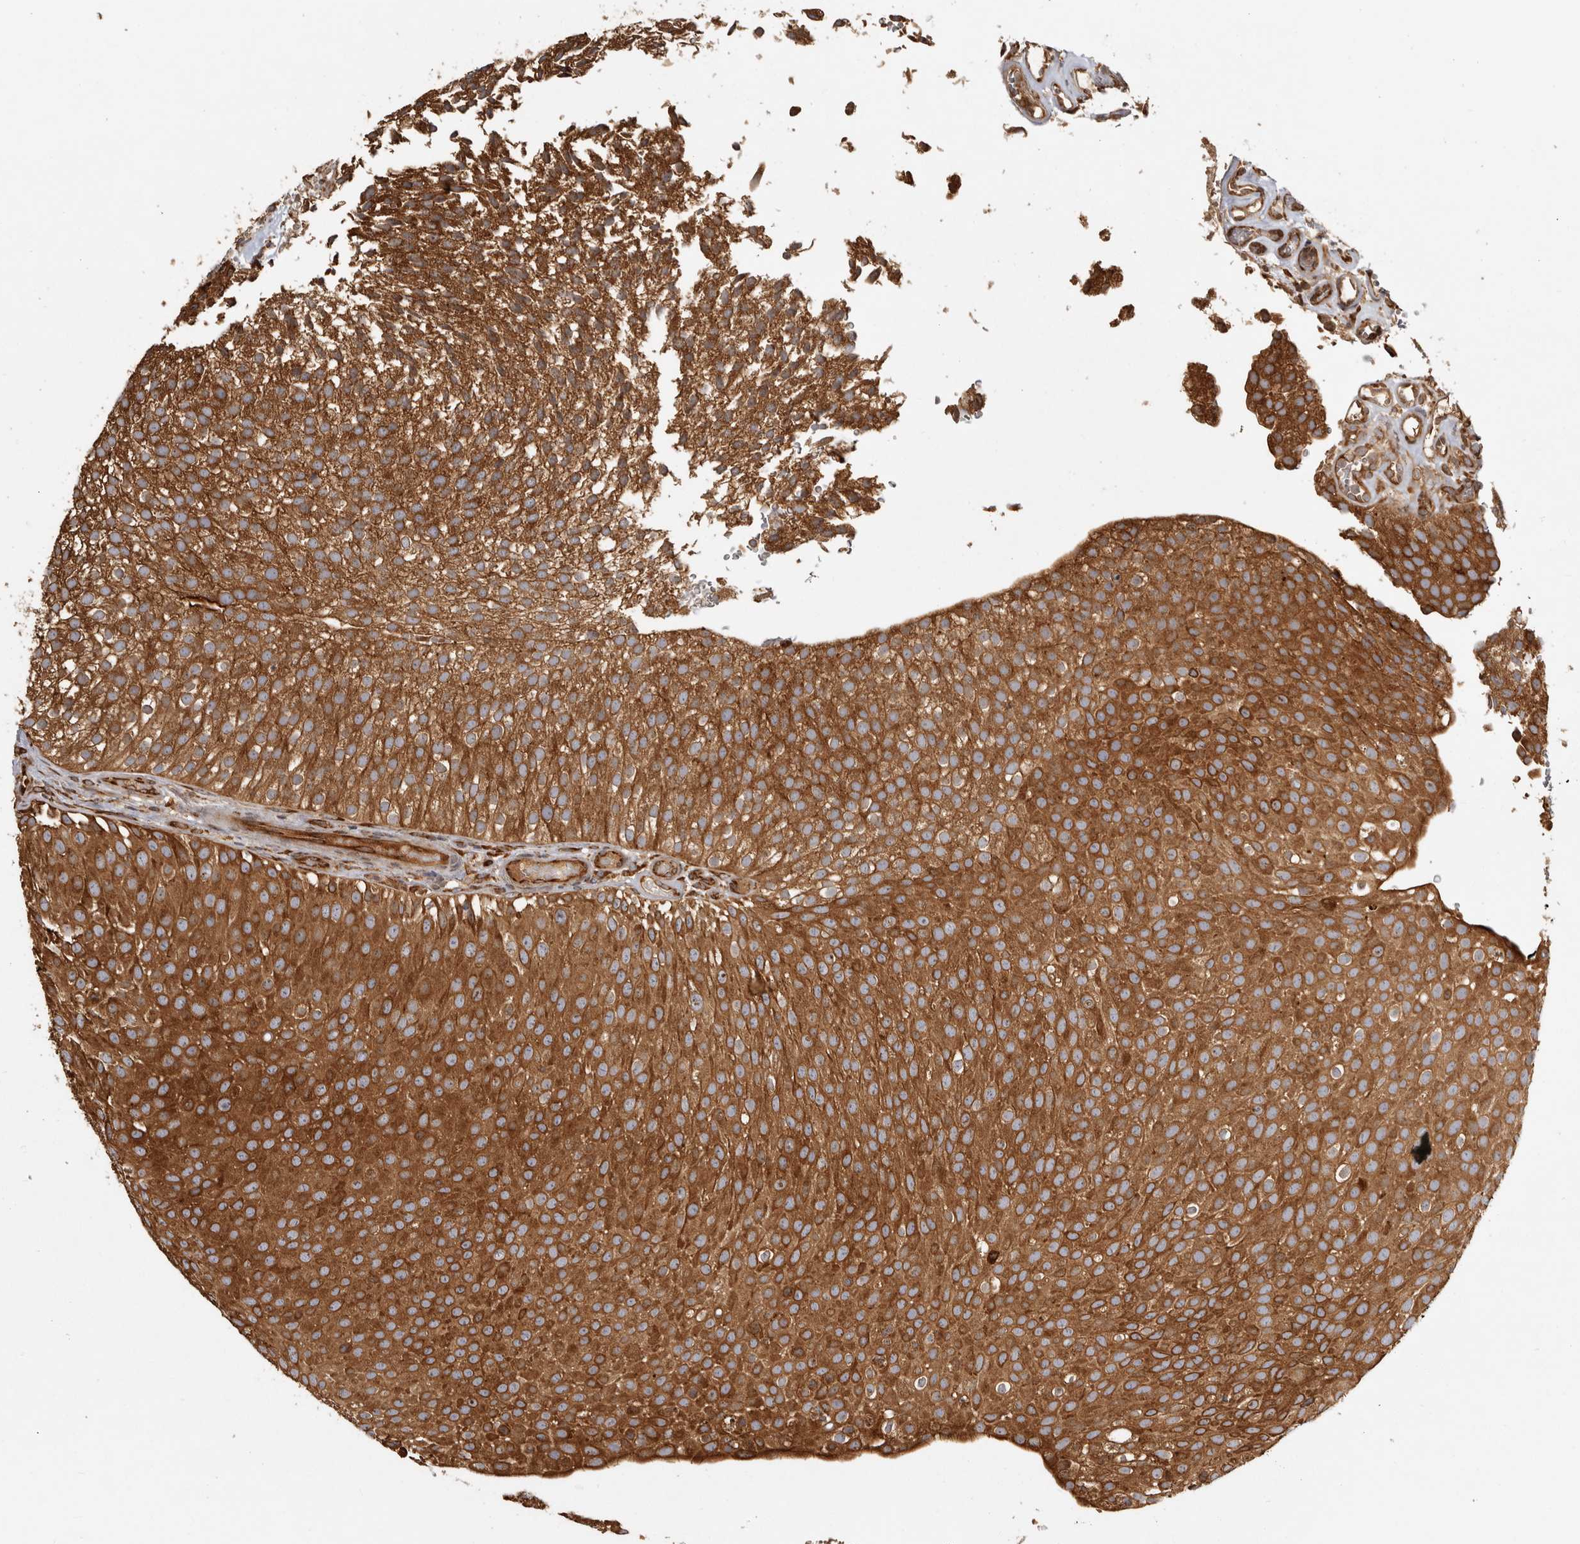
{"staining": {"intensity": "strong", "quantity": ">75%", "location": "cytoplasmic/membranous"}, "tissue": "urothelial cancer", "cell_type": "Tumor cells", "image_type": "cancer", "snomed": [{"axis": "morphology", "description": "Urothelial carcinoma, Low grade"}, {"axis": "topography", "description": "Urinary bladder"}], "caption": "Strong cytoplasmic/membranous staining is appreciated in about >75% of tumor cells in urothelial carcinoma (low-grade).", "gene": "CAMSAP2", "patient": {"sex": "male", "age": 78}}